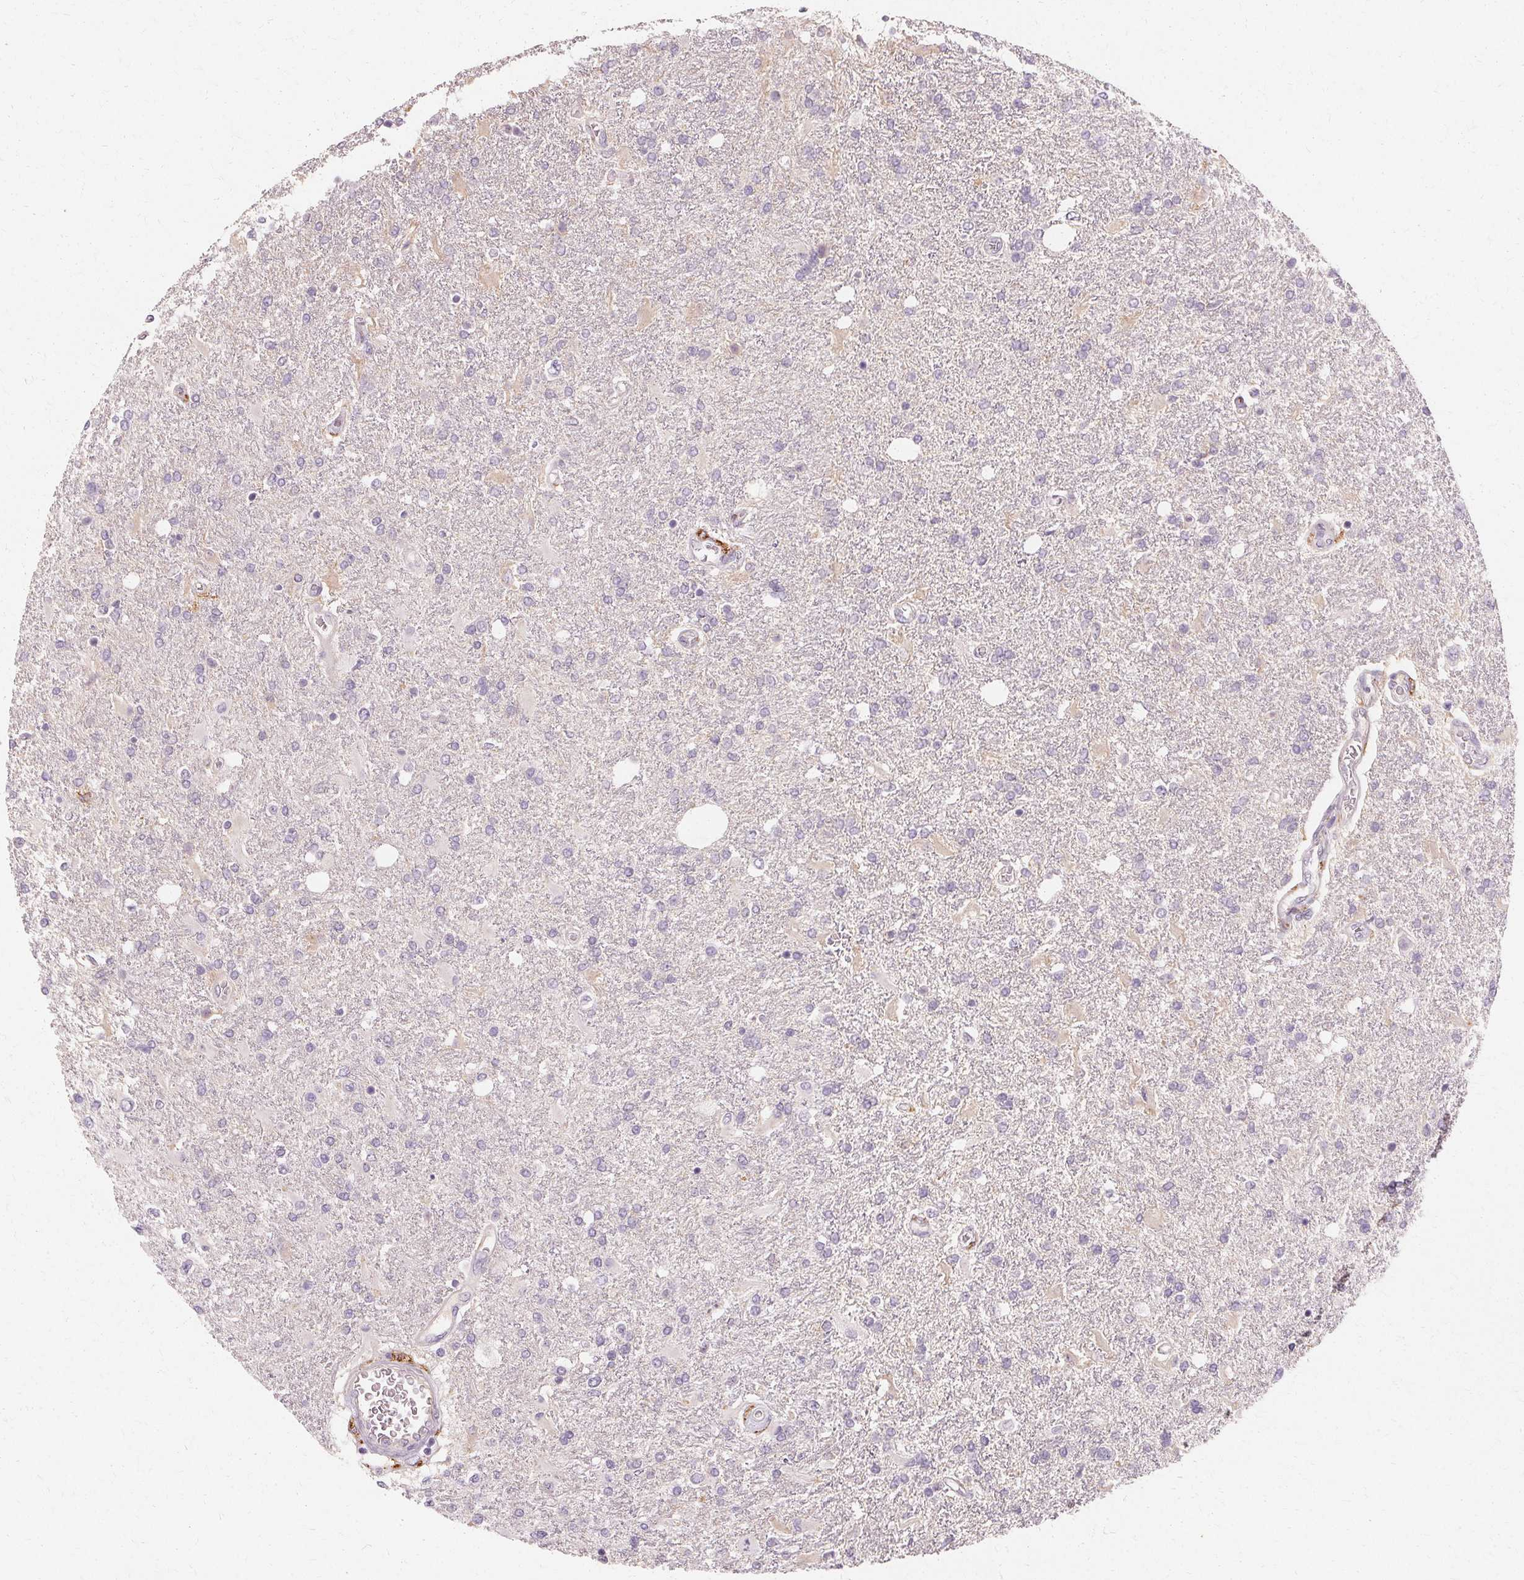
{"staining": {"intensity": "negative", "quantity": "none", "location": "none"}, "tissue": "glioma", "cell_type": "Tumor cells", "image_type": "cancer", "snomed": [{"axis": "morphology", "description": "Glioma, malignant, High grade"}, {"axis": "topography", "description": "Cerebral cortex"}], "caption": "A high-resolution photomicrograph shows IHC staining of glioma, which reveals no significant staining in tumor cells. (DAB (3,3'-diaminobenzidine) IHC visualized using brightfield microscopy, high magnification).", "gene": "IFNGR1", "patient": {"sex": "male", "age": 79}}